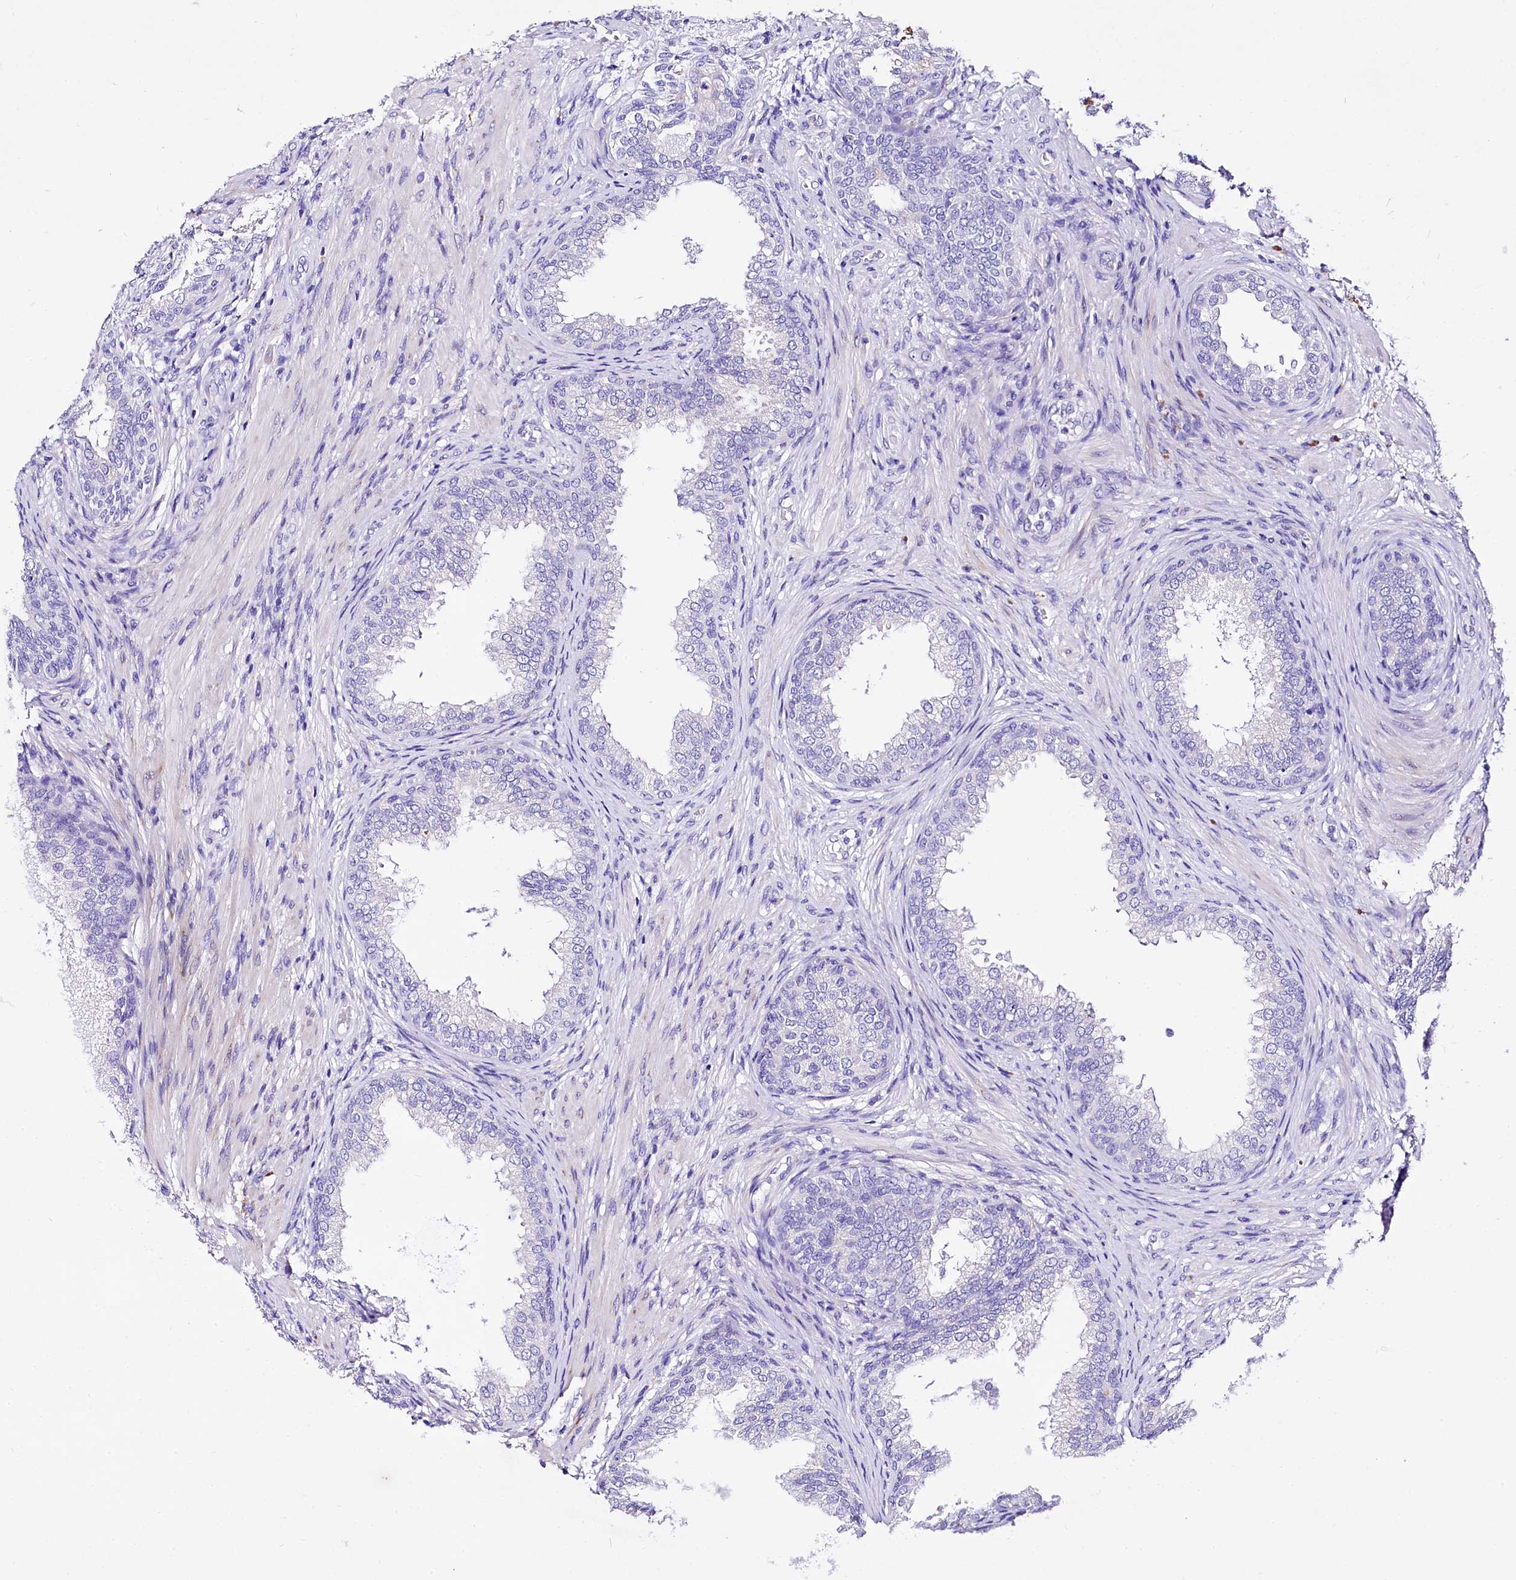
{"staining": {"intensity": "negative", "quantity": "none", "location": "none"}, "tissue": "prostate", "cell_type": "Glandular cells", "image_type": "normal", "snomed": [{"axis": "morphology", "description": "Normal tissue, NOS"}, {"axis": "topography", "description": "Prostate"}], "caption": "Immunohistochemistry histopathology image of normal prostate stained for a protein (brown), which demonstrates no positivity in glandular cells.", "gene": "A2ML1", "patient": {"sex": "male", "age": 76}}